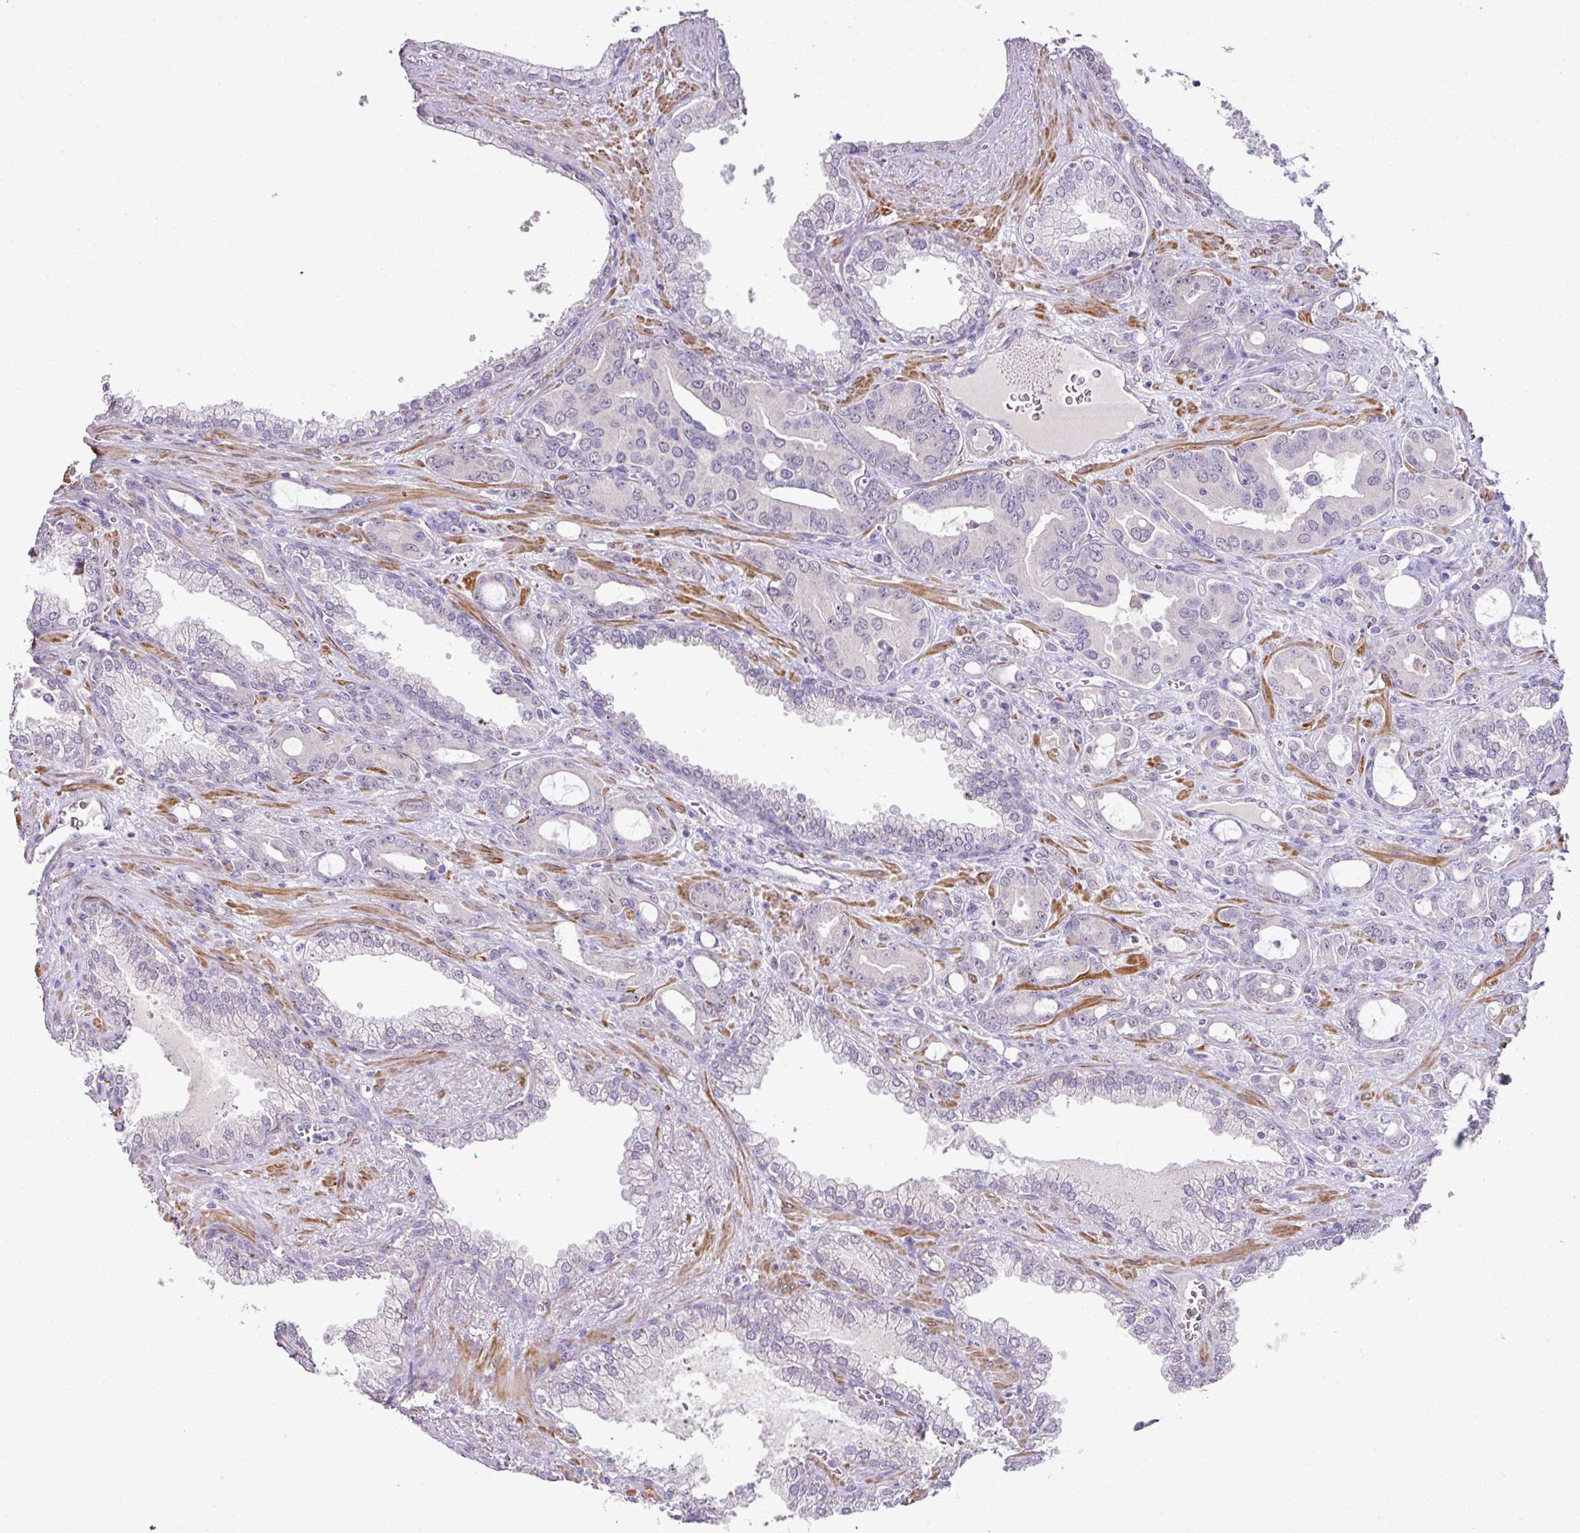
{"staining": {"intensity": "negative", "quantity": "none", "location": "none"}, "tissue": "prostate cancer", "cell_type": "Tumor cells", "image_type": "cancer", "snomed": [{"axis": "morphology", "description": "Adenocarcinoma, High grade"}, {"axis": "topography", "description": "Prostate"}], "caption": "Human high-grade adenocarcinoma (prostate) stained for a protein using IHC demonstrates no expression in tumor cells.", "gene": "DIP2A", "patient": {"sex": "male", "age": 72}}